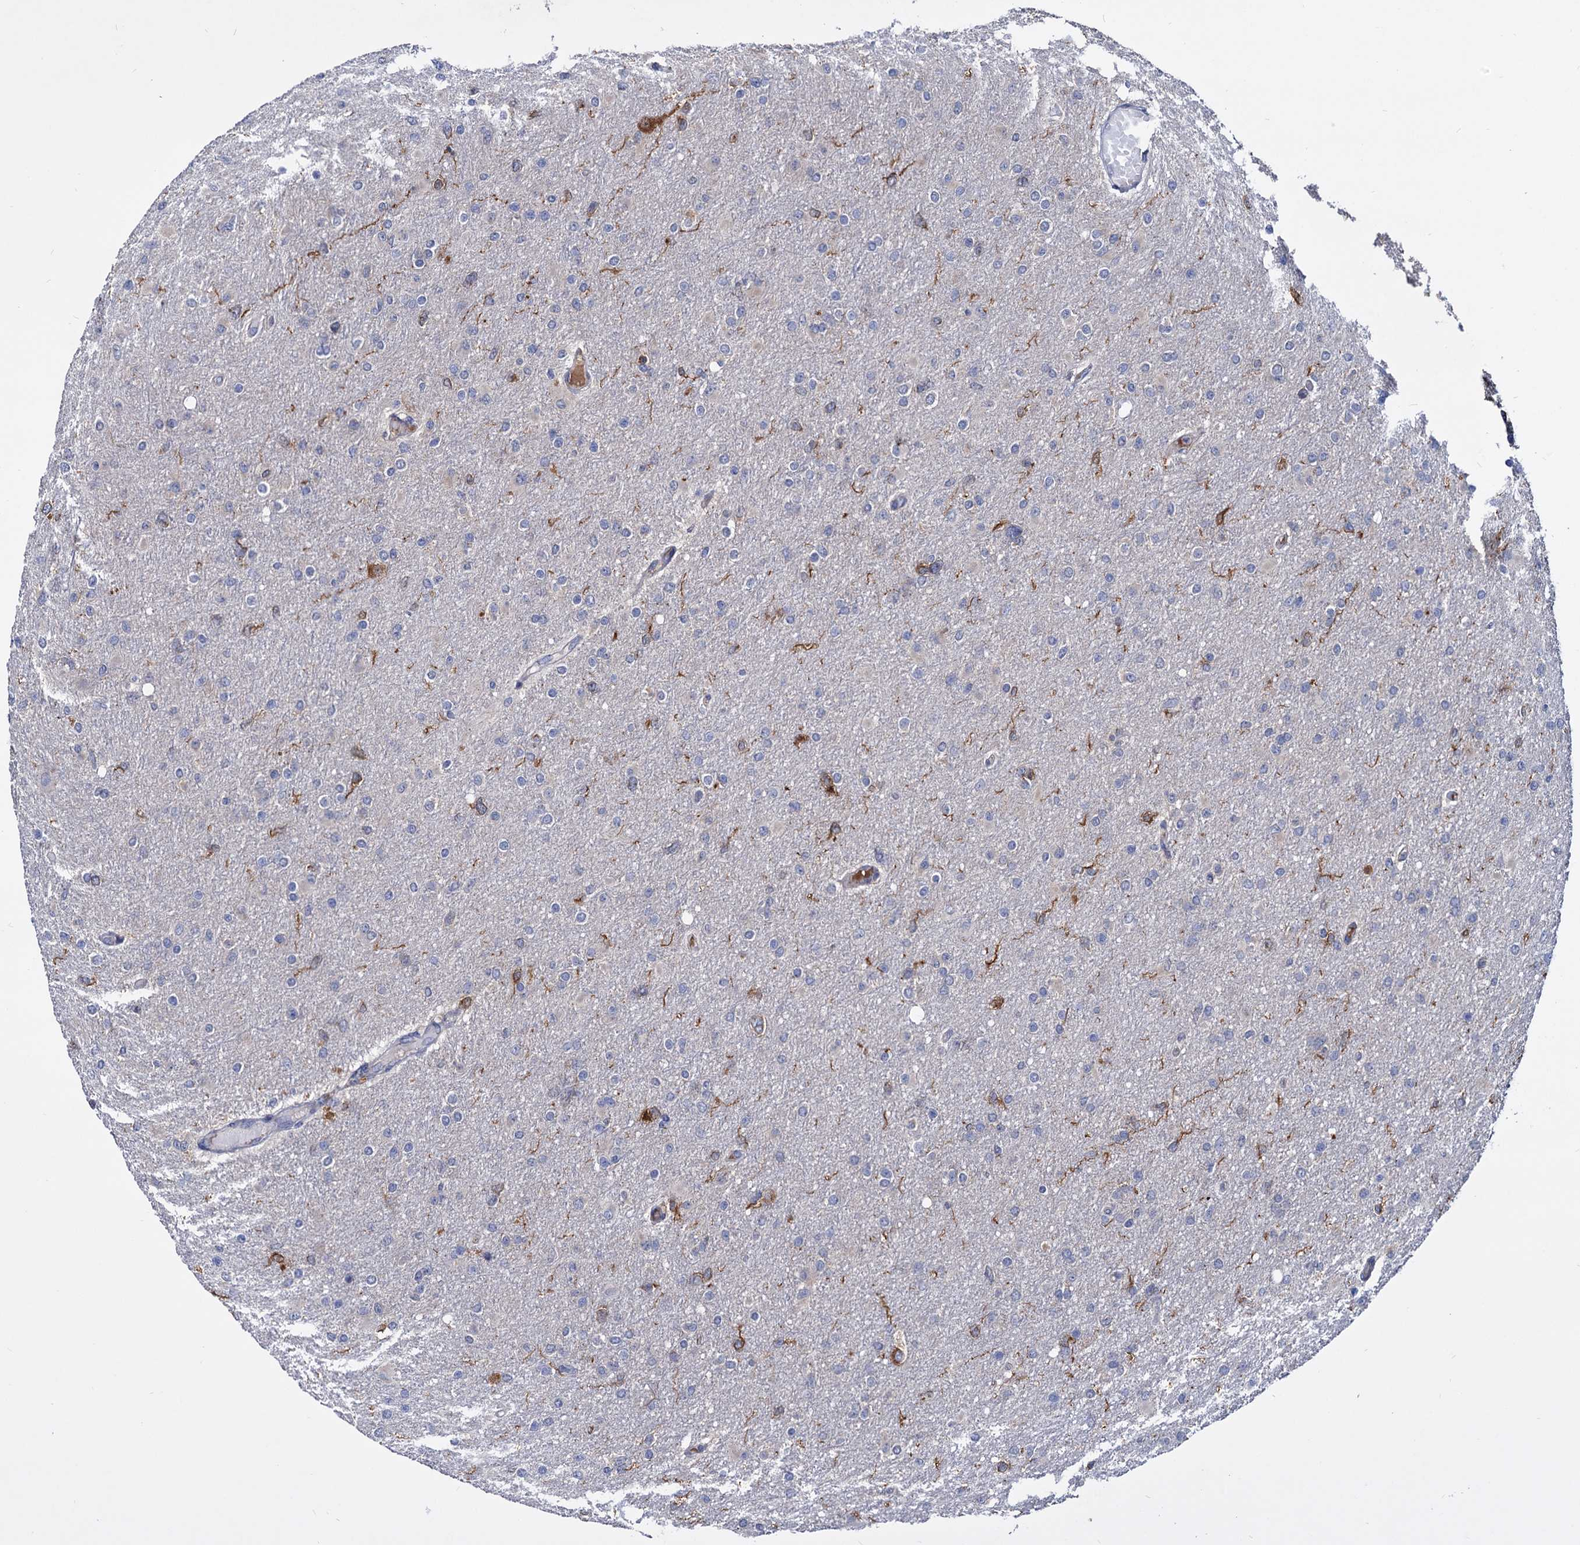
{"staining": {"intensity": "negative", "quantity": "none", "location": "none"}, "tissue": "glioma", "cell_type": "Tumor cells", "image_type": "cancer", "snomed": [{"axis": "morphology", "description": "Glioma, malignant, High grade"}, {"axis": "topography", "description": "Cerebral cortex"}], "caption": "Immunohistochemistry of human high-grade glioma (malignant) displays no staining in tumor cells. (DAB (3,3'-diaminobenzidine) immunohistochemistry with hematoxylin counter stain).", "gene": "NPAS4", "patient": {"sex": "female", "age": 36}}